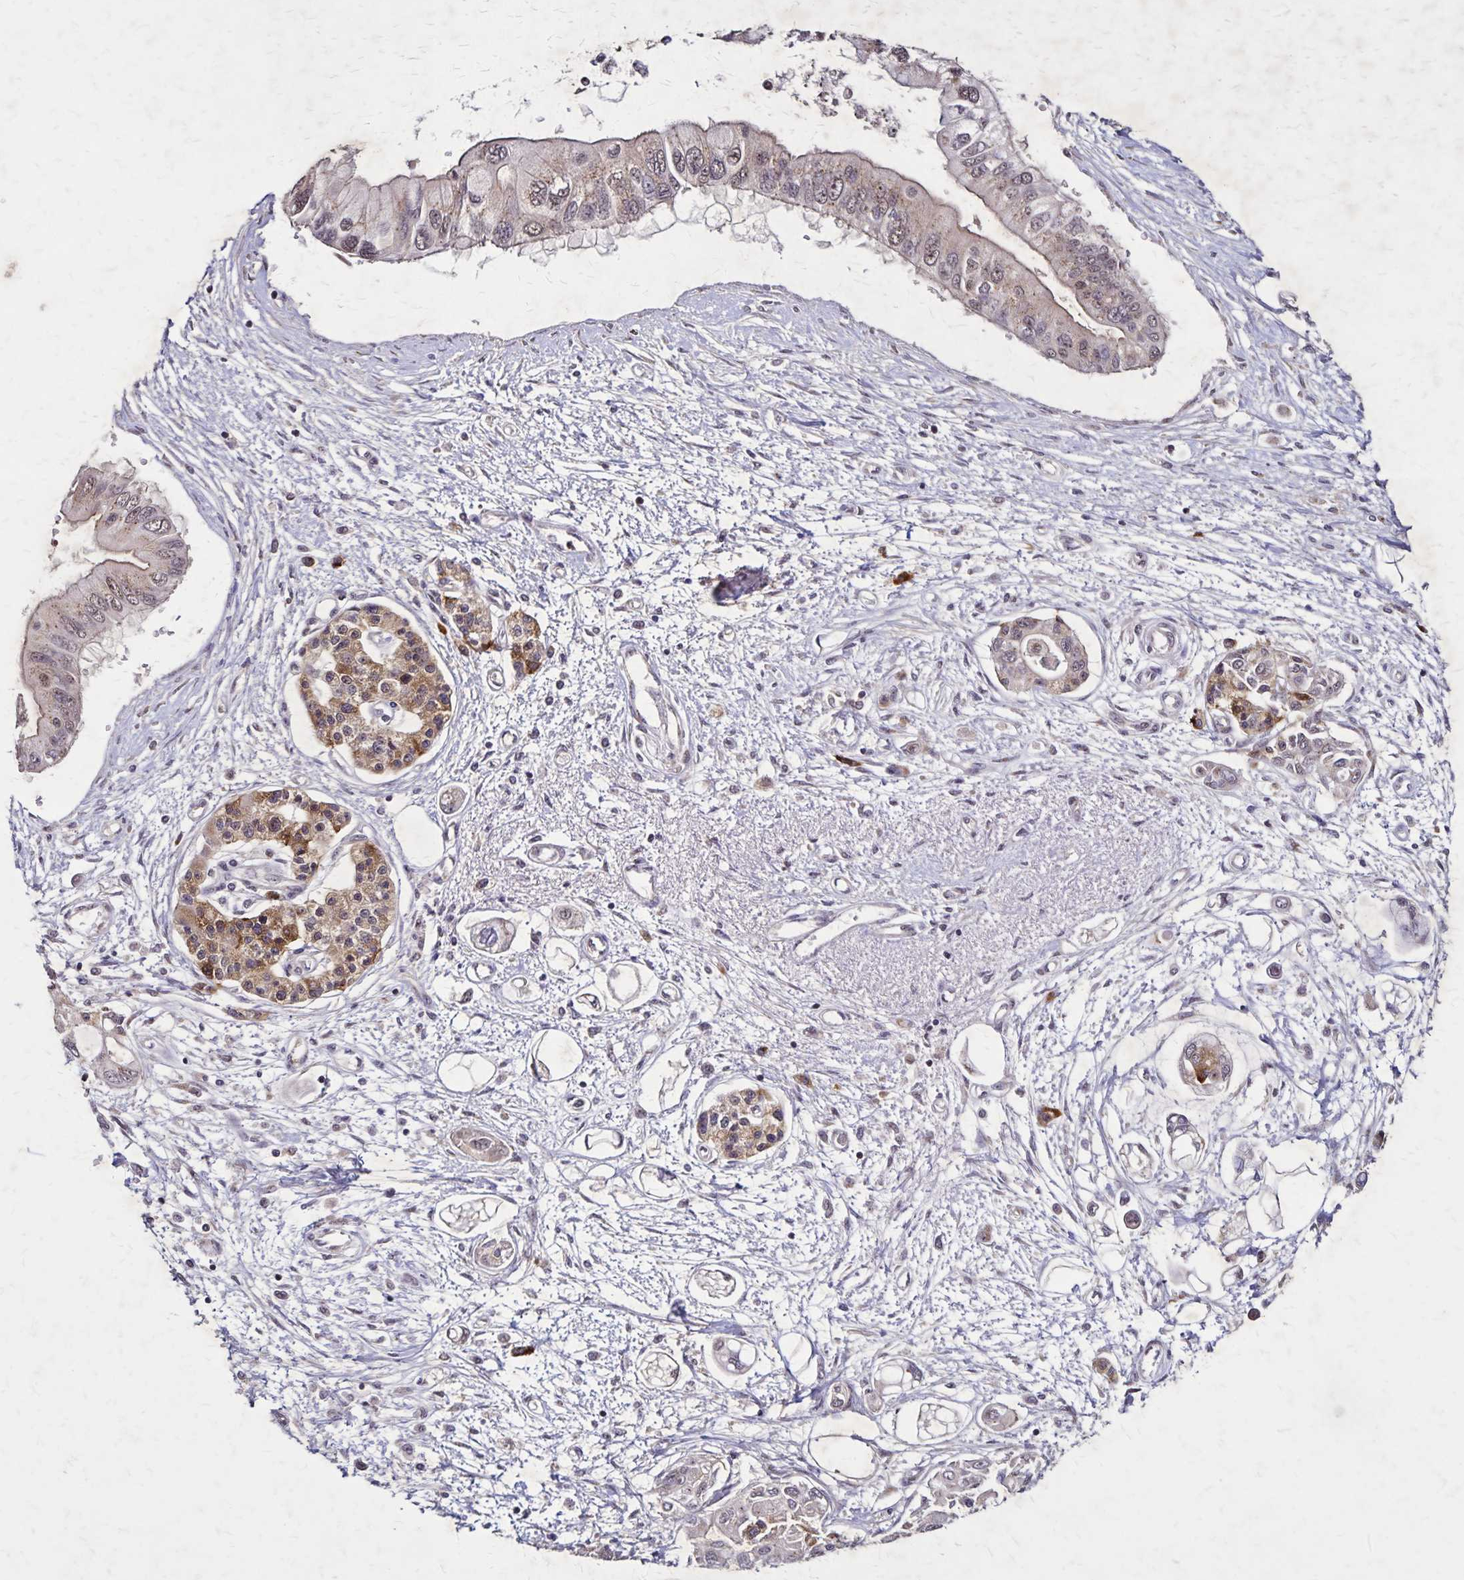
{"staining": {"intensity": "weak", "quantity": "<25%", "location": "cytoplasmic/membranous,nuclear"}, "tissue": "pancreatic cancer", "cell_type": "Tumor cells", "image_type": "cancer", "snomed": [{"axis": "morphology", "description": "Adenocarcinoma, NOS"}, {"axis": "topography", "description": "Pancreas"}], "caption": "DAB immunohistochemical staining of human adenocarcinoma (pancreatic) exhibits no significant expression in tumor cells.", "gene": "NFS1", "patient": {"sex": "female", "age": 77}}